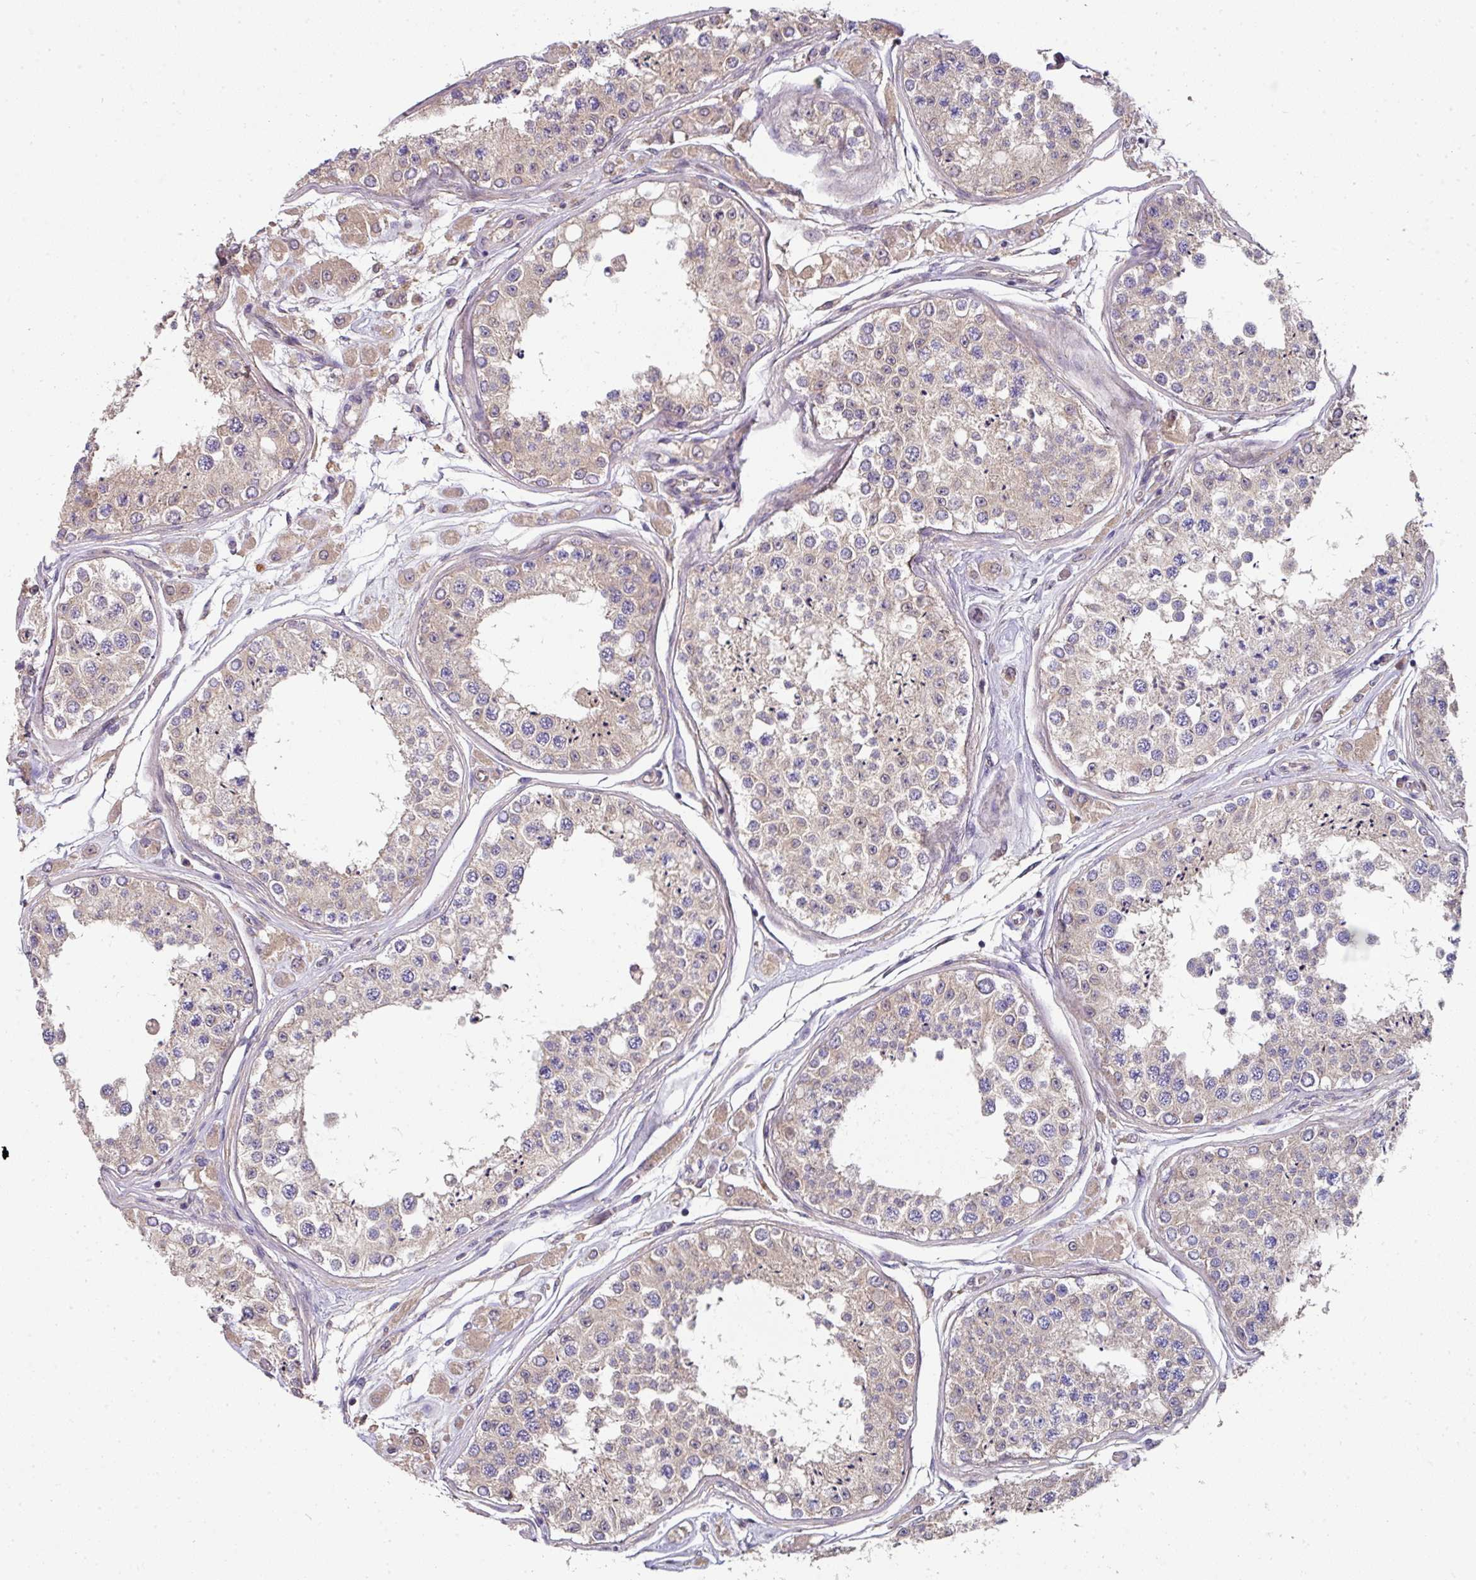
{"staining": {"intensity": "weak", "quantity": "25%-75%", "location": "cytoplasmic/membranous"}, "tissue": "testis", "cell_type": "Cells in seminiferous ducts", "image_type": "normal", "snomed": [{"axis": "morphology", "description": "Normal tissue, NOS"}, {"axis": "topography", "description": "Testis"}], "caption": "Unremarkable testis shows weak cytoplasmic/membranous expression in approximately 25%-75% of cells in seminiferous ducts, visualized by immunohistochemistry. Nuclei are stained in blue.", "gene": "C4orf48", "patient": {"sex": "male", "age": 25}}